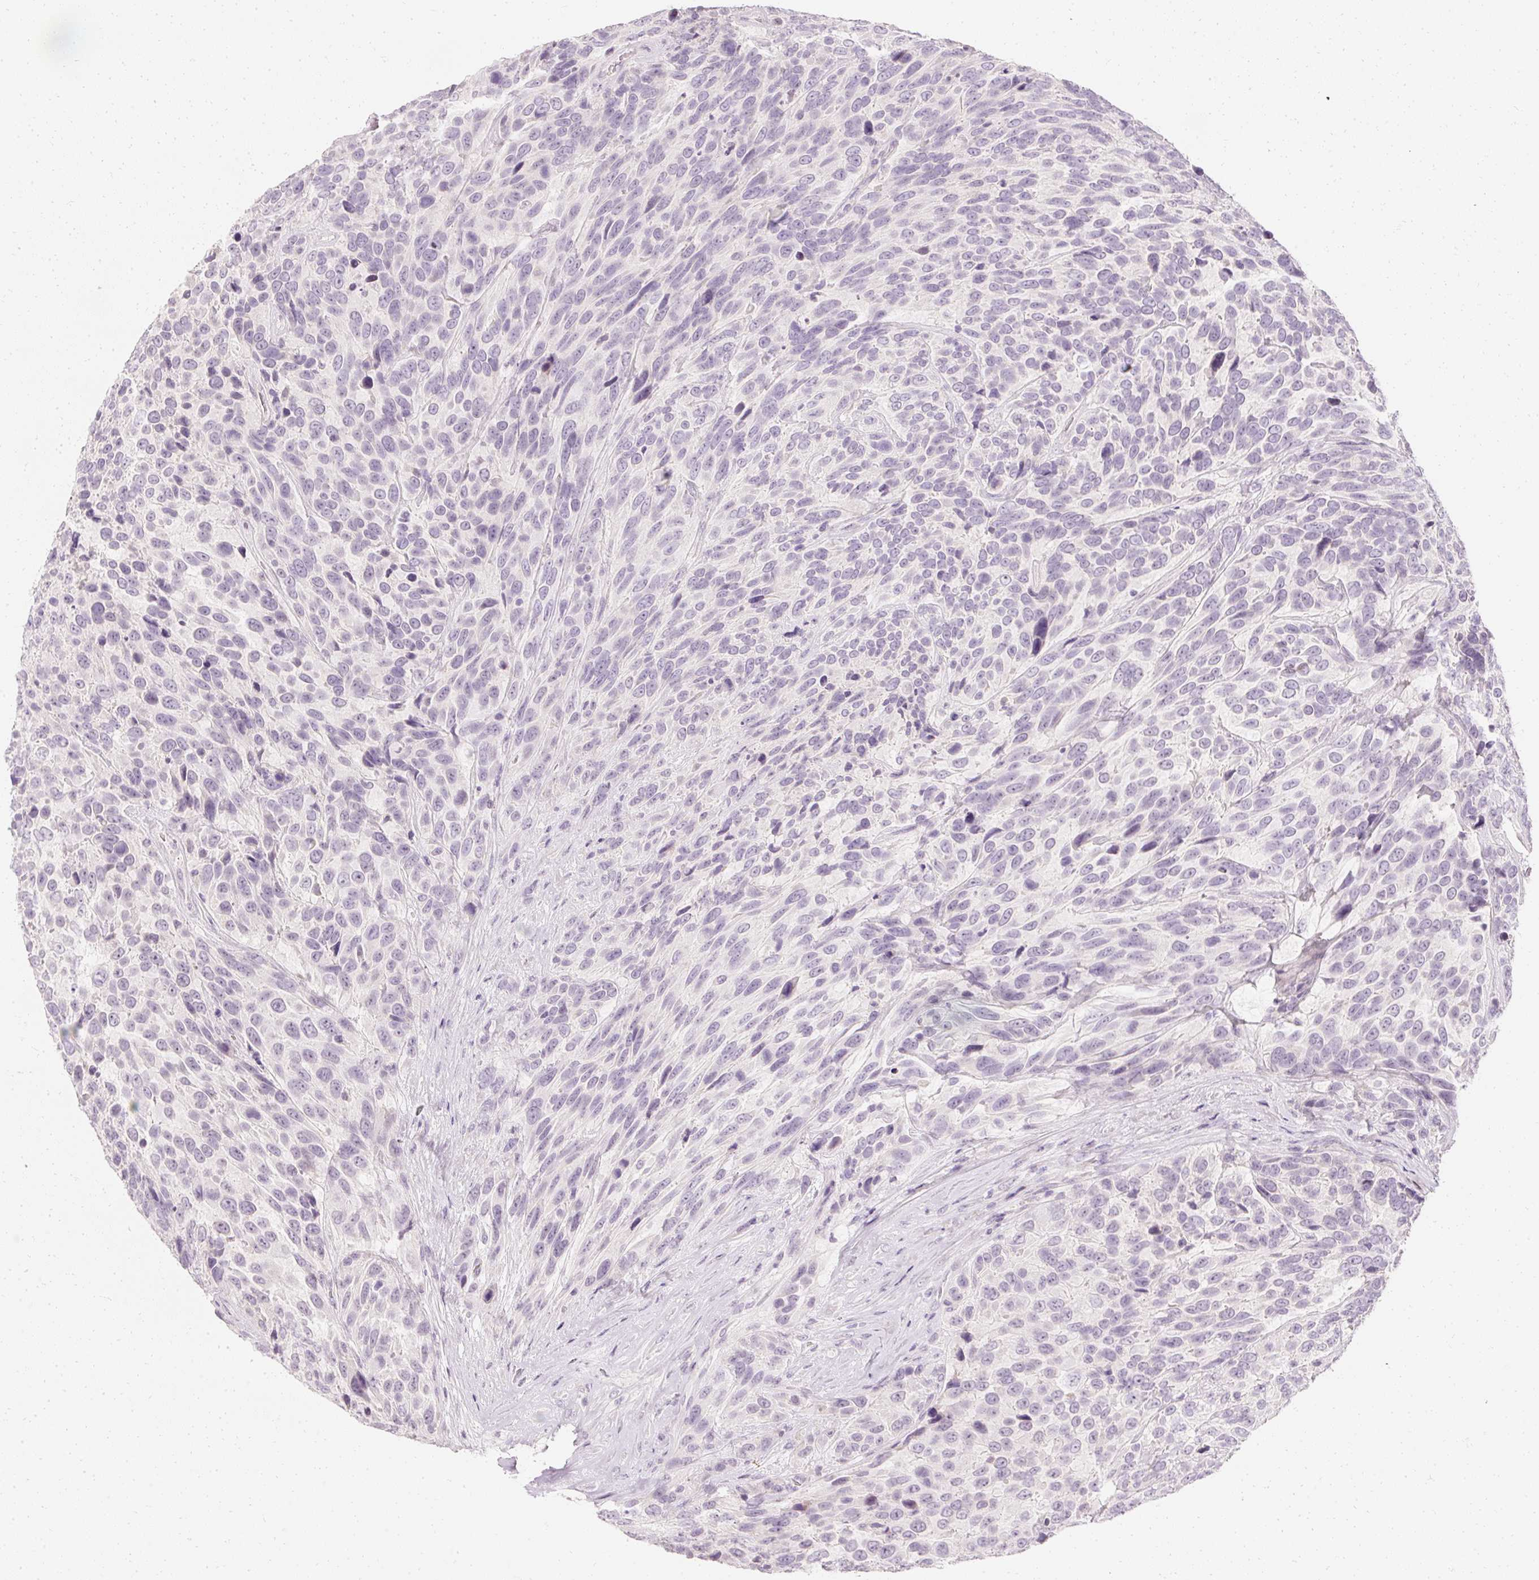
{"staining": {"intensity": "negative", "quantity": "none", "location": "none"}, "tissue": "urothelial cancer", "cell_type": "Tumor cells", "image_type": "cancer", "snomed": [{"axis": "morphology", "description": "Urothelial carcinoma, High grade"}, {"axis": "topography", "description": "Urinary bladder"}], "caption": "IHC micrograph of human urothelial carcinoma (high-grade) stained for a protein (brown), which displays no expression in tumor cells.", "gene": "ELAVL3", "patient": {"sex": "female", "age": 70}}